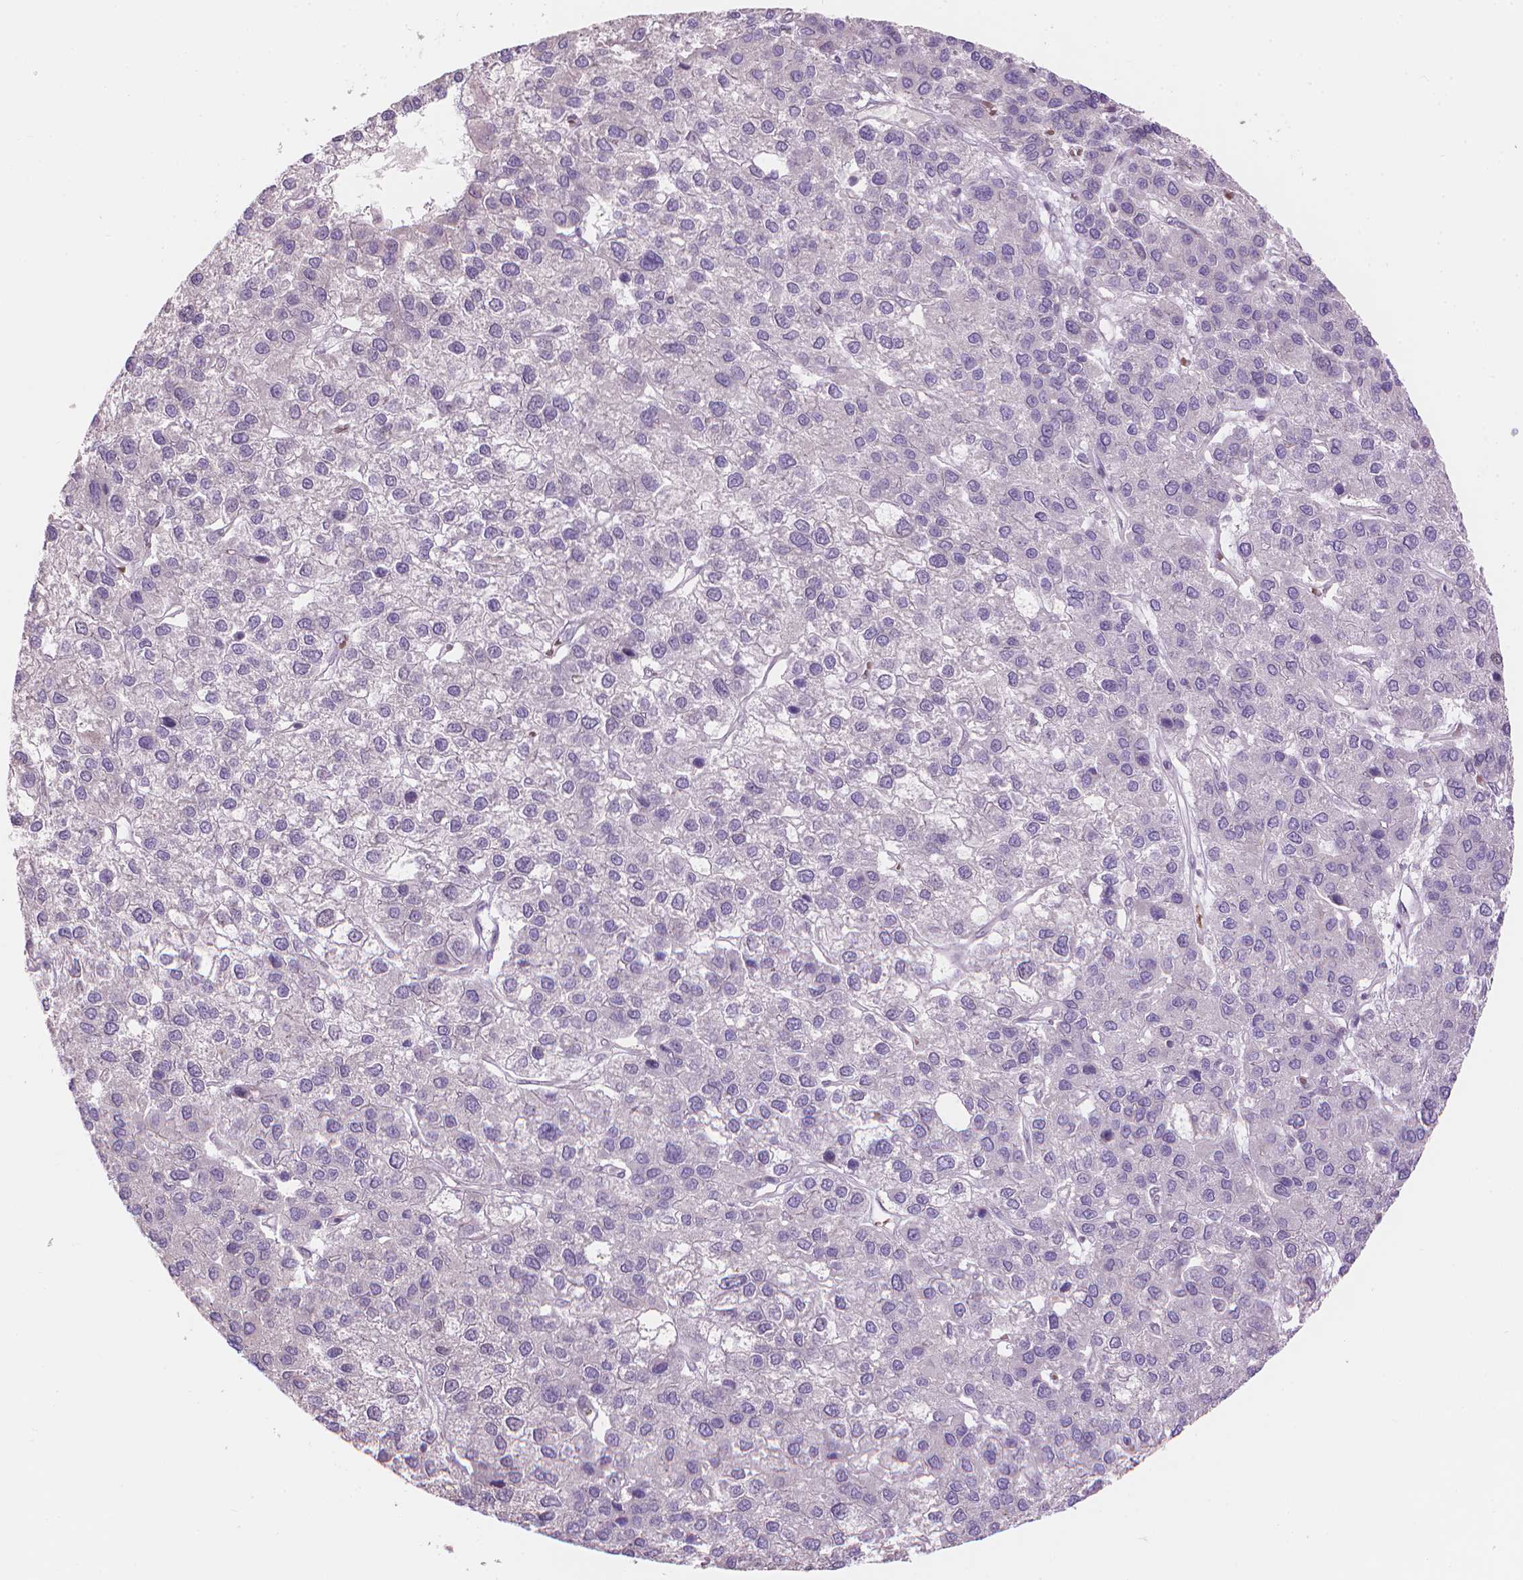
{"staining": {"intensity": "negative", "quantity": "none", "location": "none"}, "tissue": "liver cancer", "cell_type": "Tumor cells", "image_type": "cancer", "snomed": [{"axis": "morphology", "description": "Carcinoma, Hepatocellular, NOS"}, {"axis": "topography", "description": "Liver"}], "caption": "There is no significant expression in tumor cells of liver hepatocellular carcinoma.", "gene": "IFFO1", "patient": {"sex": "female", "age": 41}}